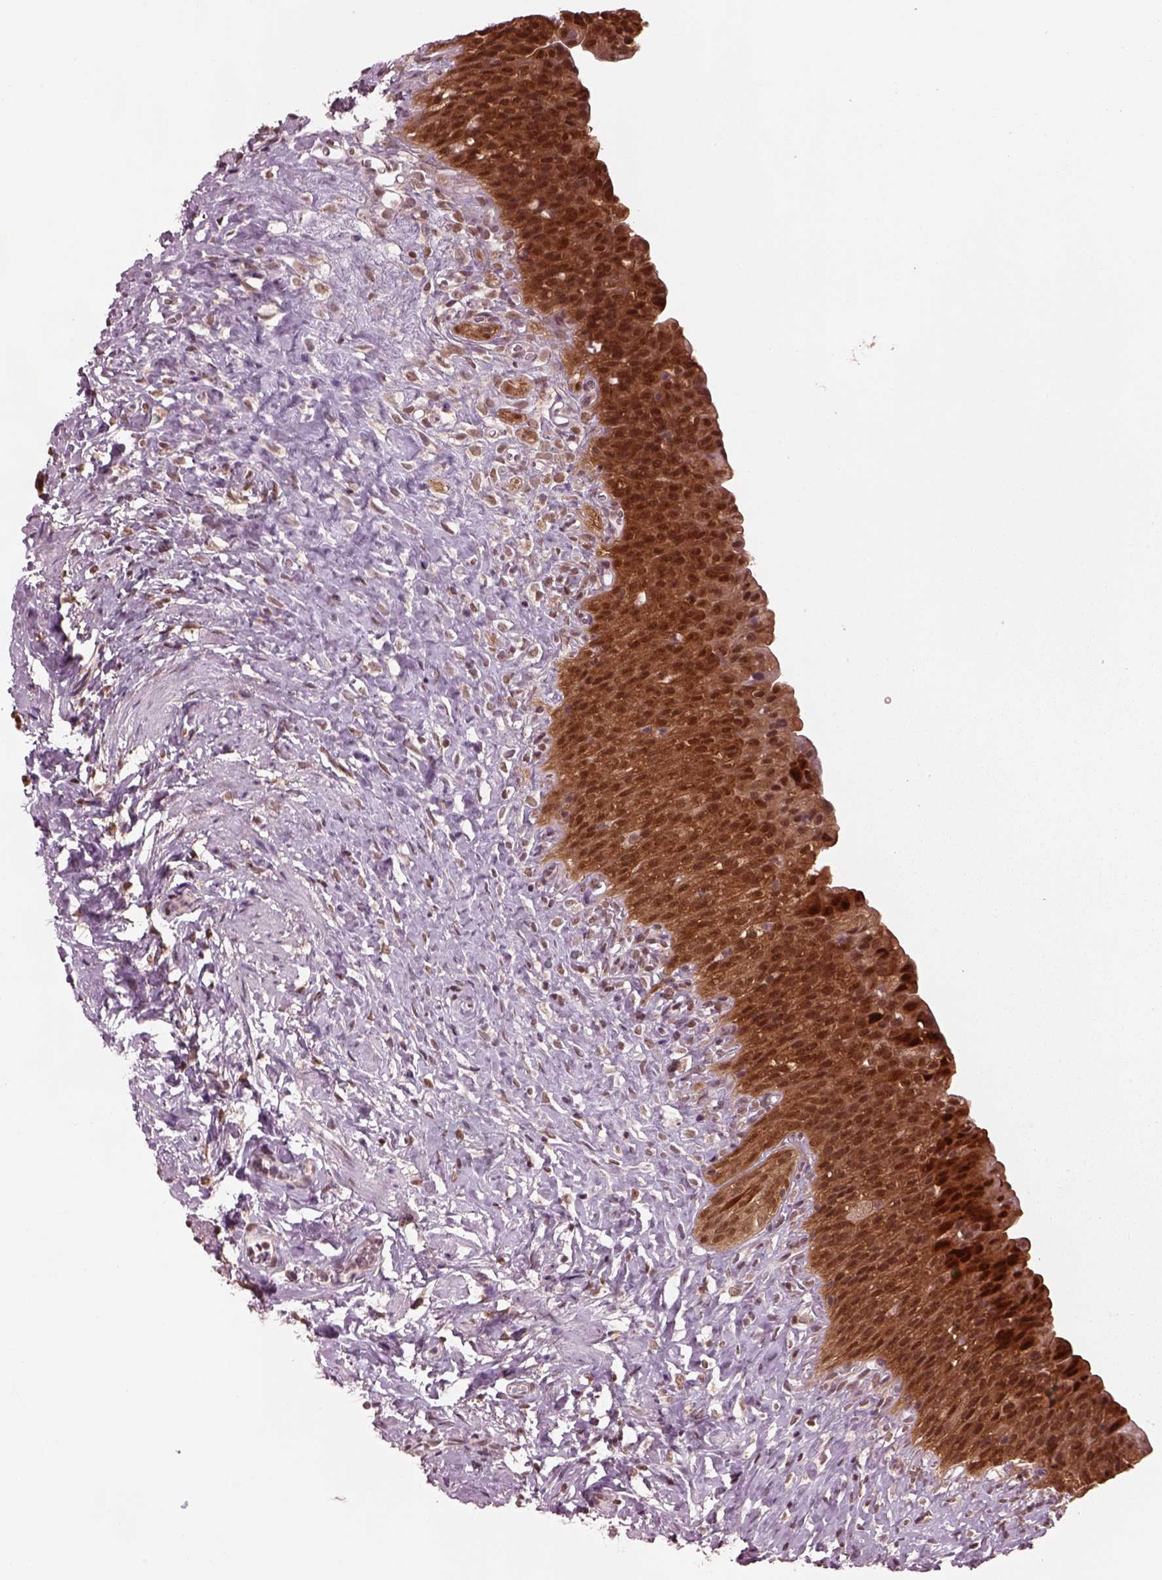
{"staining": {"intensity": "moderate", "quantity": ">75%", "location": "cytoplasmic/membranous,nuclear"}, "tissue": "urinary bladder", "cell_type": "Urothelial cells", "image_type": "normal", "snomed": [{"axis": "morphology", "description": "Normal tissue, NOS"}, {"axis": "topography", "description": "Urinary bladder"}], "caption": "Protein expression analysis of benign human urinary bladder reveals moderate cytoplasmic/membranous,nuclear expression in approximately >75% of urothelial cells. (DAB (3,3'-diaminobenzidine) IHC with brightfield microscopy, high magnification).", "gene": "SRI", "patient": {"sex": "male", "age": 76}}